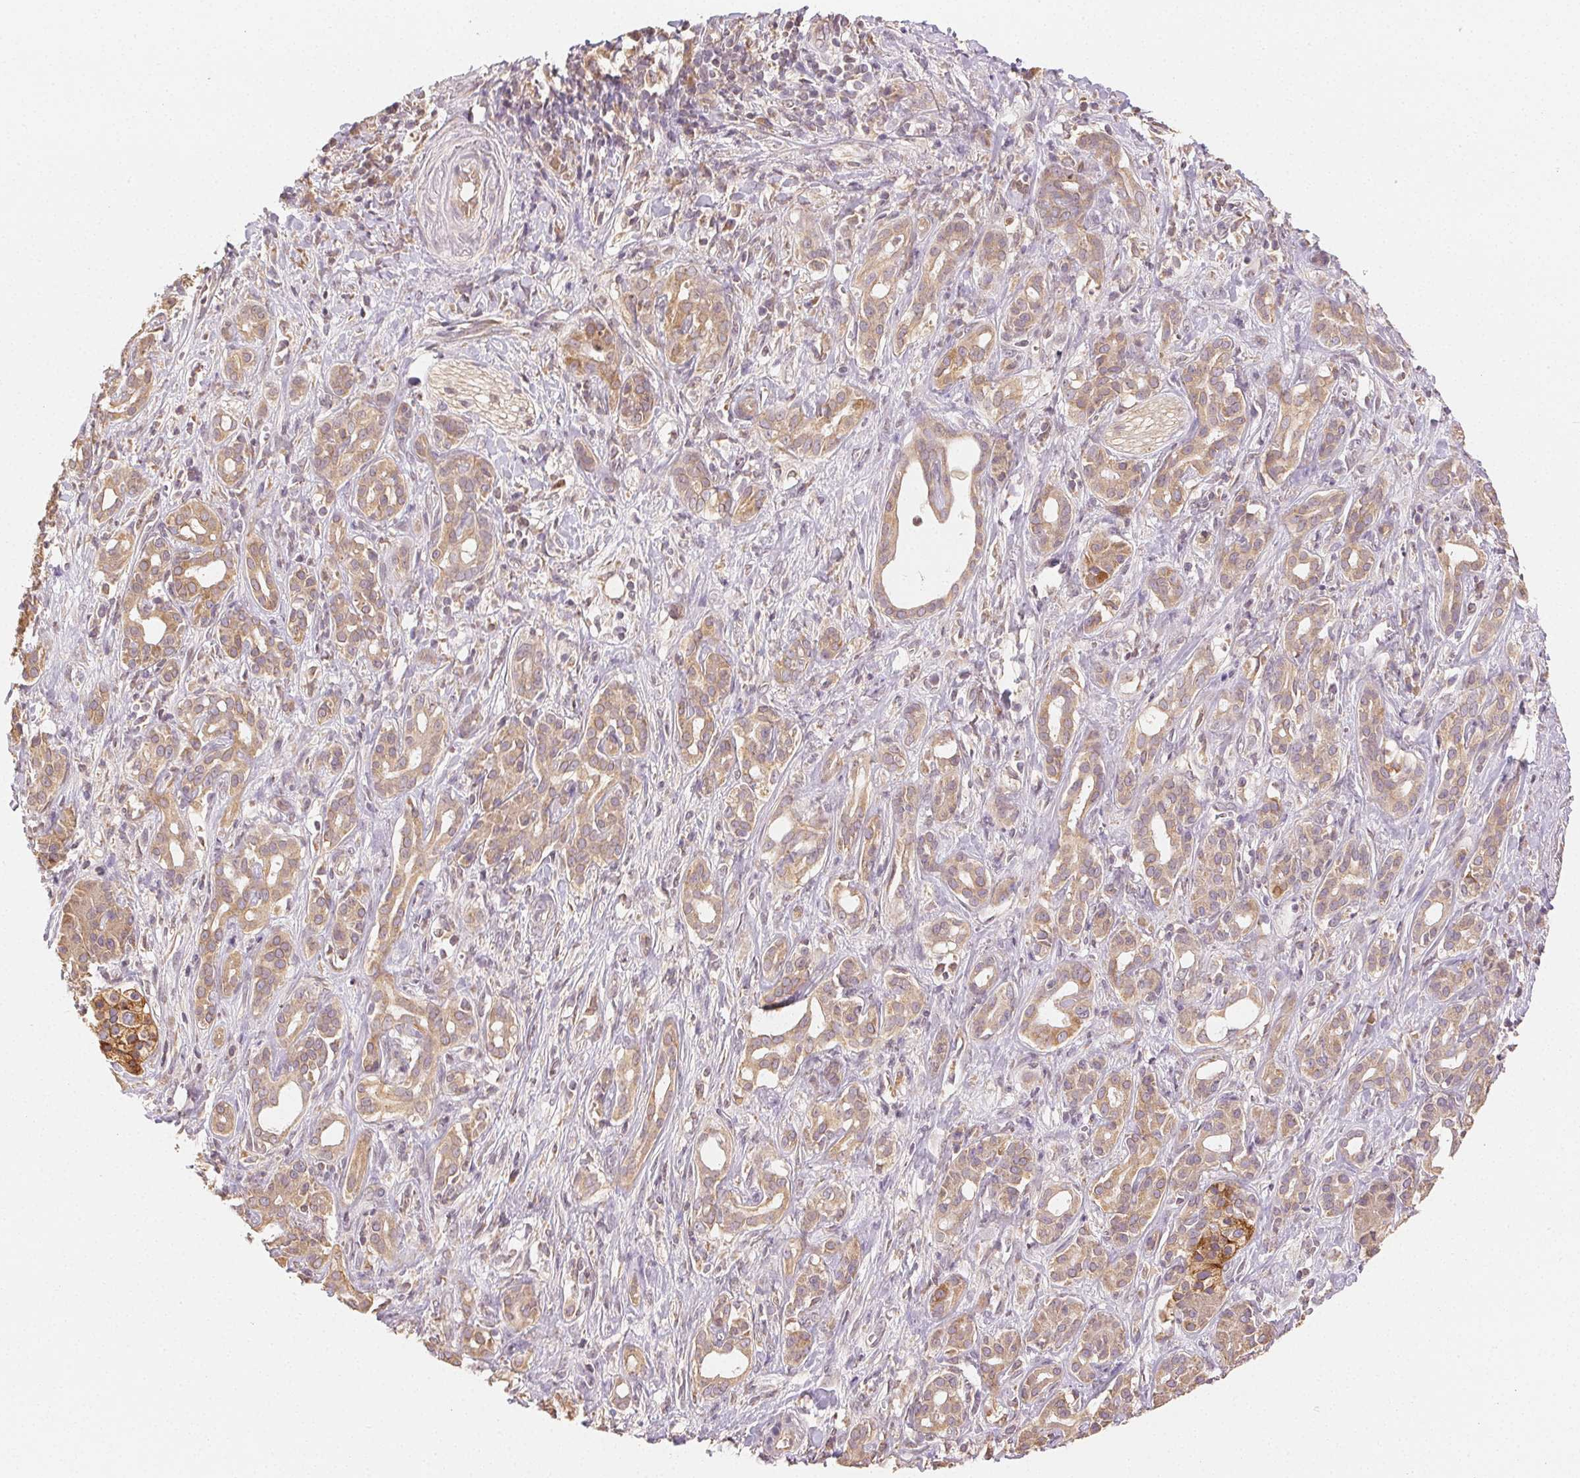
{"staining": {"intensity": "weak", "quantity": ">75%", "location": "cytoplasmic/membranous"}, "tissue": "pancreatic cancer", "cell_type": "Tumor cells", "image_type": "cancer", "snomed": [{"axis": "morphology", "description": "Adenocarcinoma, NOS"}, {"axis": "topography", "description": "Pancreas"}], "caption": "IHC (DAB (3,3'-diaminobenzidine)) staining of pancreatic cancer (adenocarcinoma) exhibits weak cytoplasmic/membranous protein staining in approximately >75% of tumor cells. The staining was performed using DAB (3,3'-diaminobenzidine), with brown indicating positive protein expression. Nuclei are stained blue with hematoxylin.", "gene": "SEZ6L2", "patient": {"sex": "male", "age": 61}}